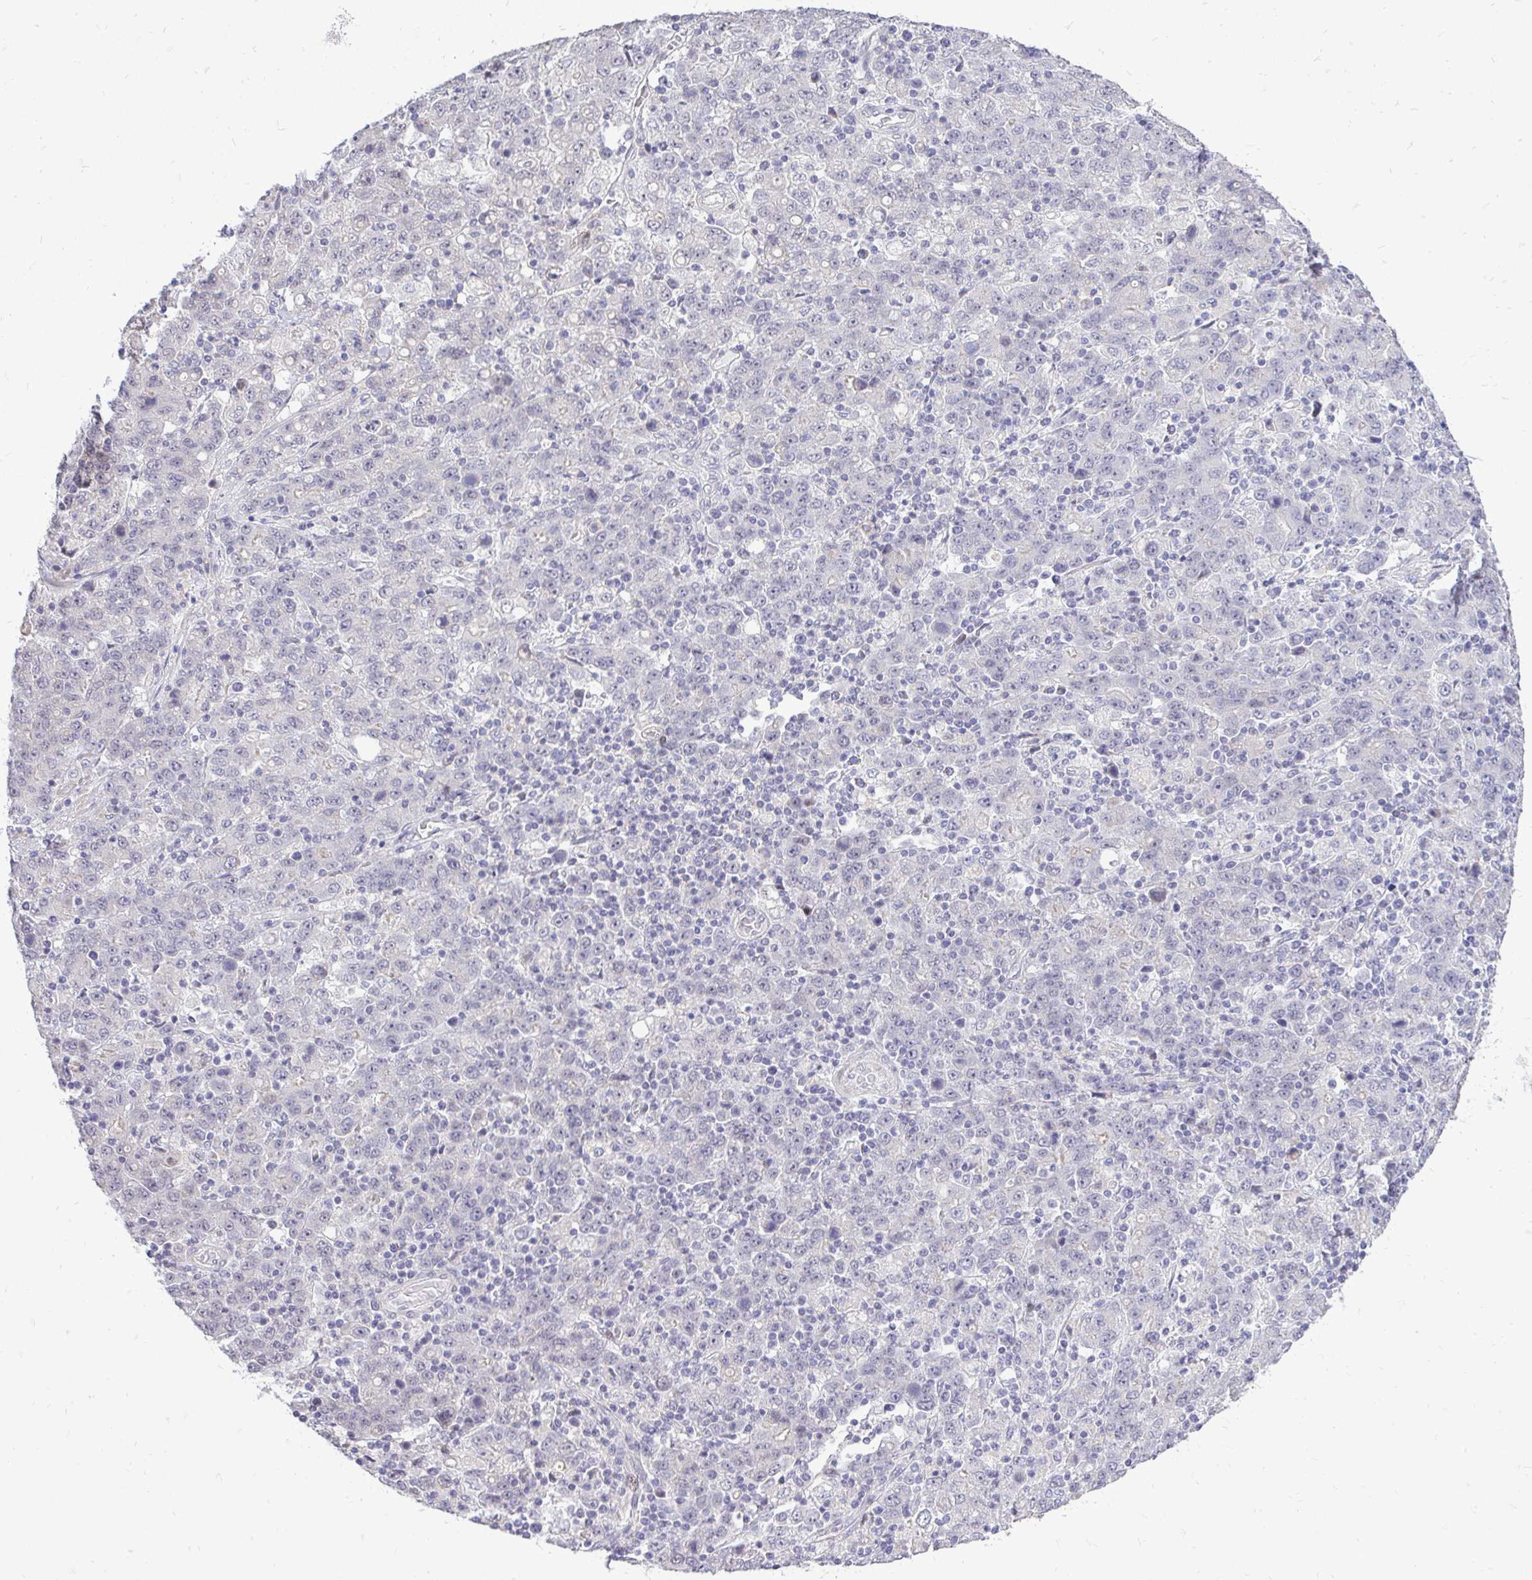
{"staining": {"intensity": "negative", "quantity": "none", "location": "none"}, "tissue": "stomach cancer", "cell_type": "Tumor cells", "image_type": "cancer", "snomed": [{"axis": "morphology", "description": "Adenocarcinoma, NOS"}, {"axis": "topography", "description": "Stomach, upper"}], "caption": "IHC of human stomach cancer reveals no expression in tumor cells.", "gene": "OR8D1", "patient": {"sex": "male", "age": 69}}